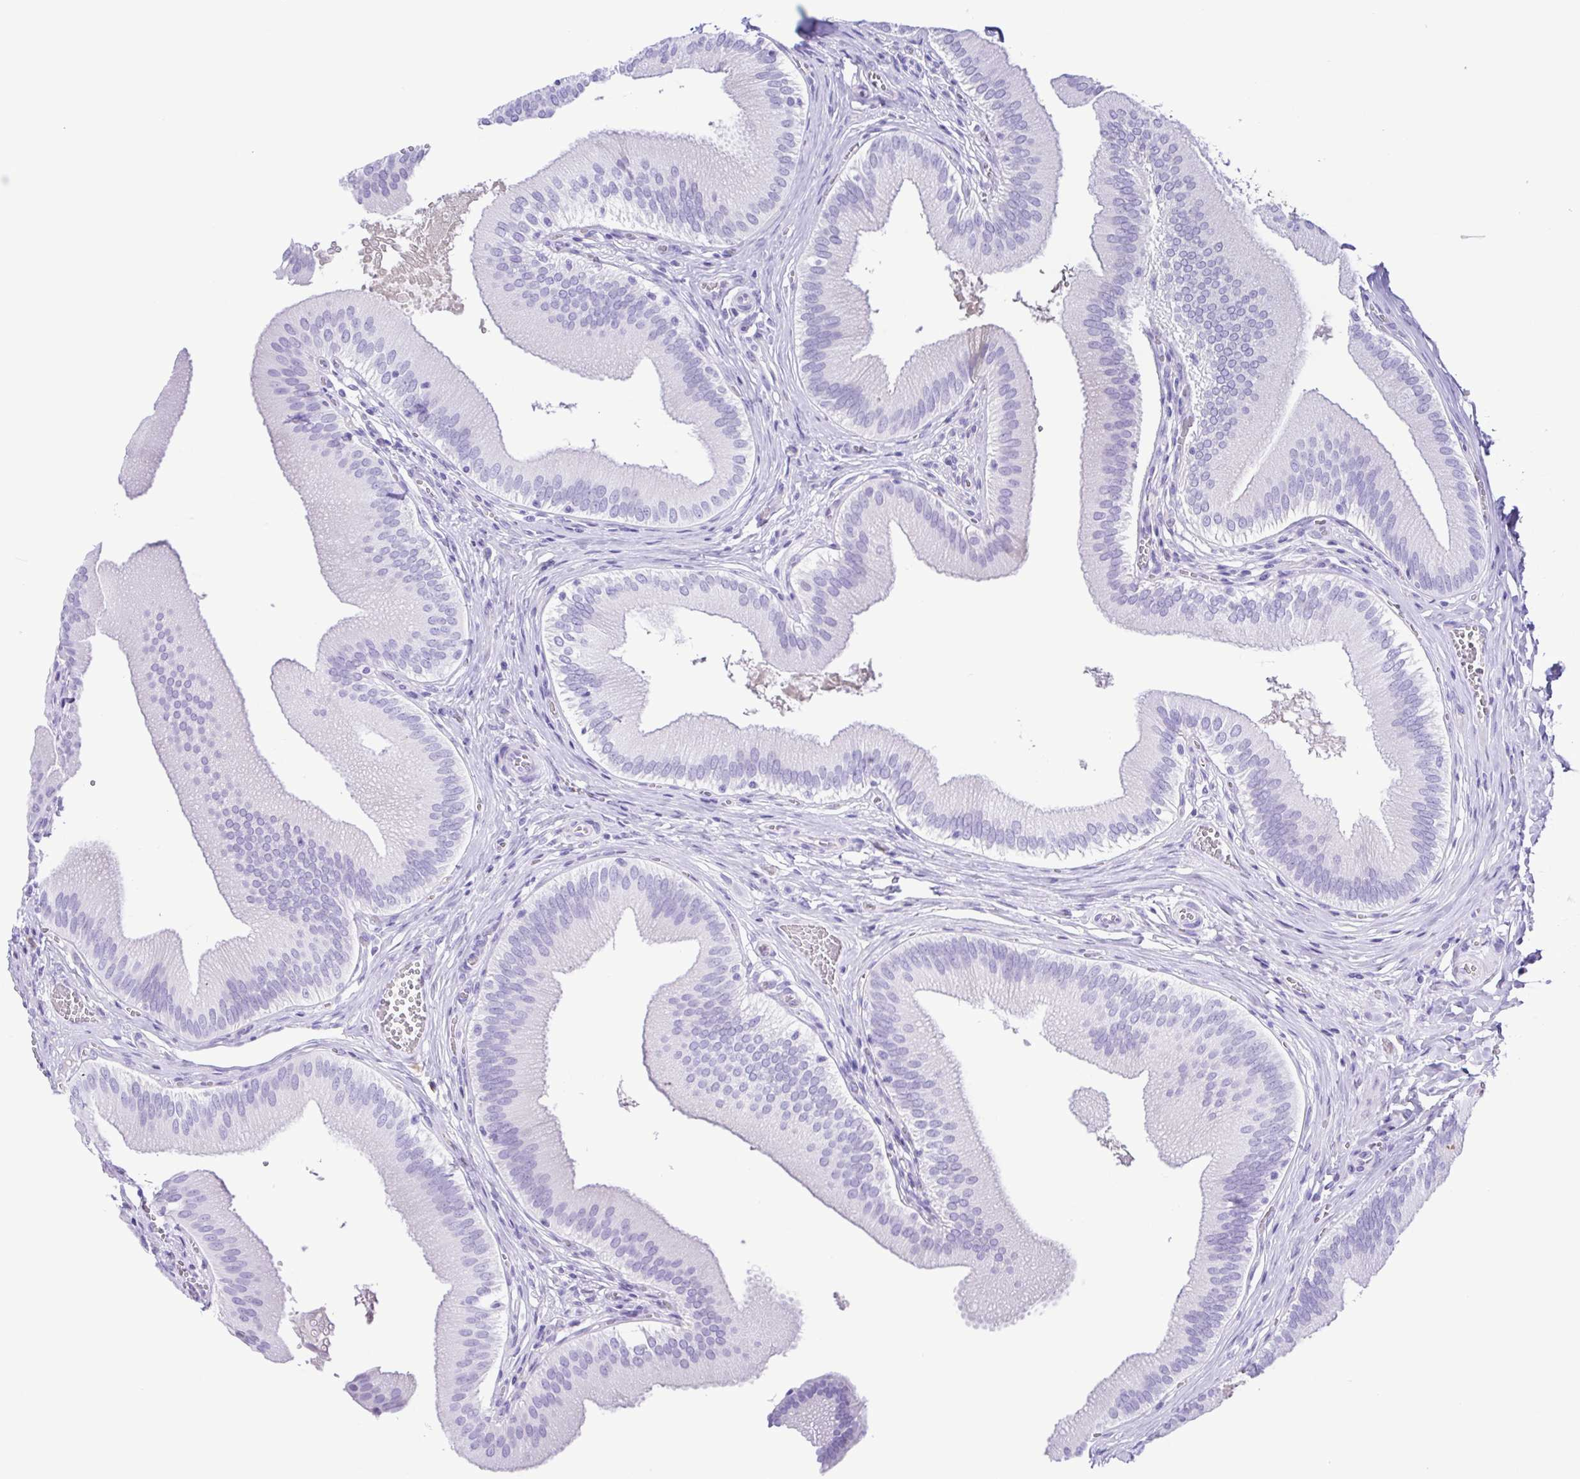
{"staining": {"intensity": "negative", "quantity": "none", "location": "none"}, "tissue": "gallbladder", "cell_type": "Glandular cells", "image_type": "normal", "snomed": [{"axis": "morphology", "description": "Normal tissue, NOS"}, {"axis": "topography", "description": "Gallbladder"}], "caption": "High magnification brightfield microscopy of unremarkable gallbladder stained with DAB (3,3'-diaminobenzidine) (brown) and counterstained with hematoxylin (blue): glandular cells show no significant staining. (Stains: DAB immunohistochemistry (IHC) with hematoxylin counter stain, Microscopy: brightfield microscopy at high magnification).", "gene": "GPR17", "patient": {"sex": "male", "age": 17}}